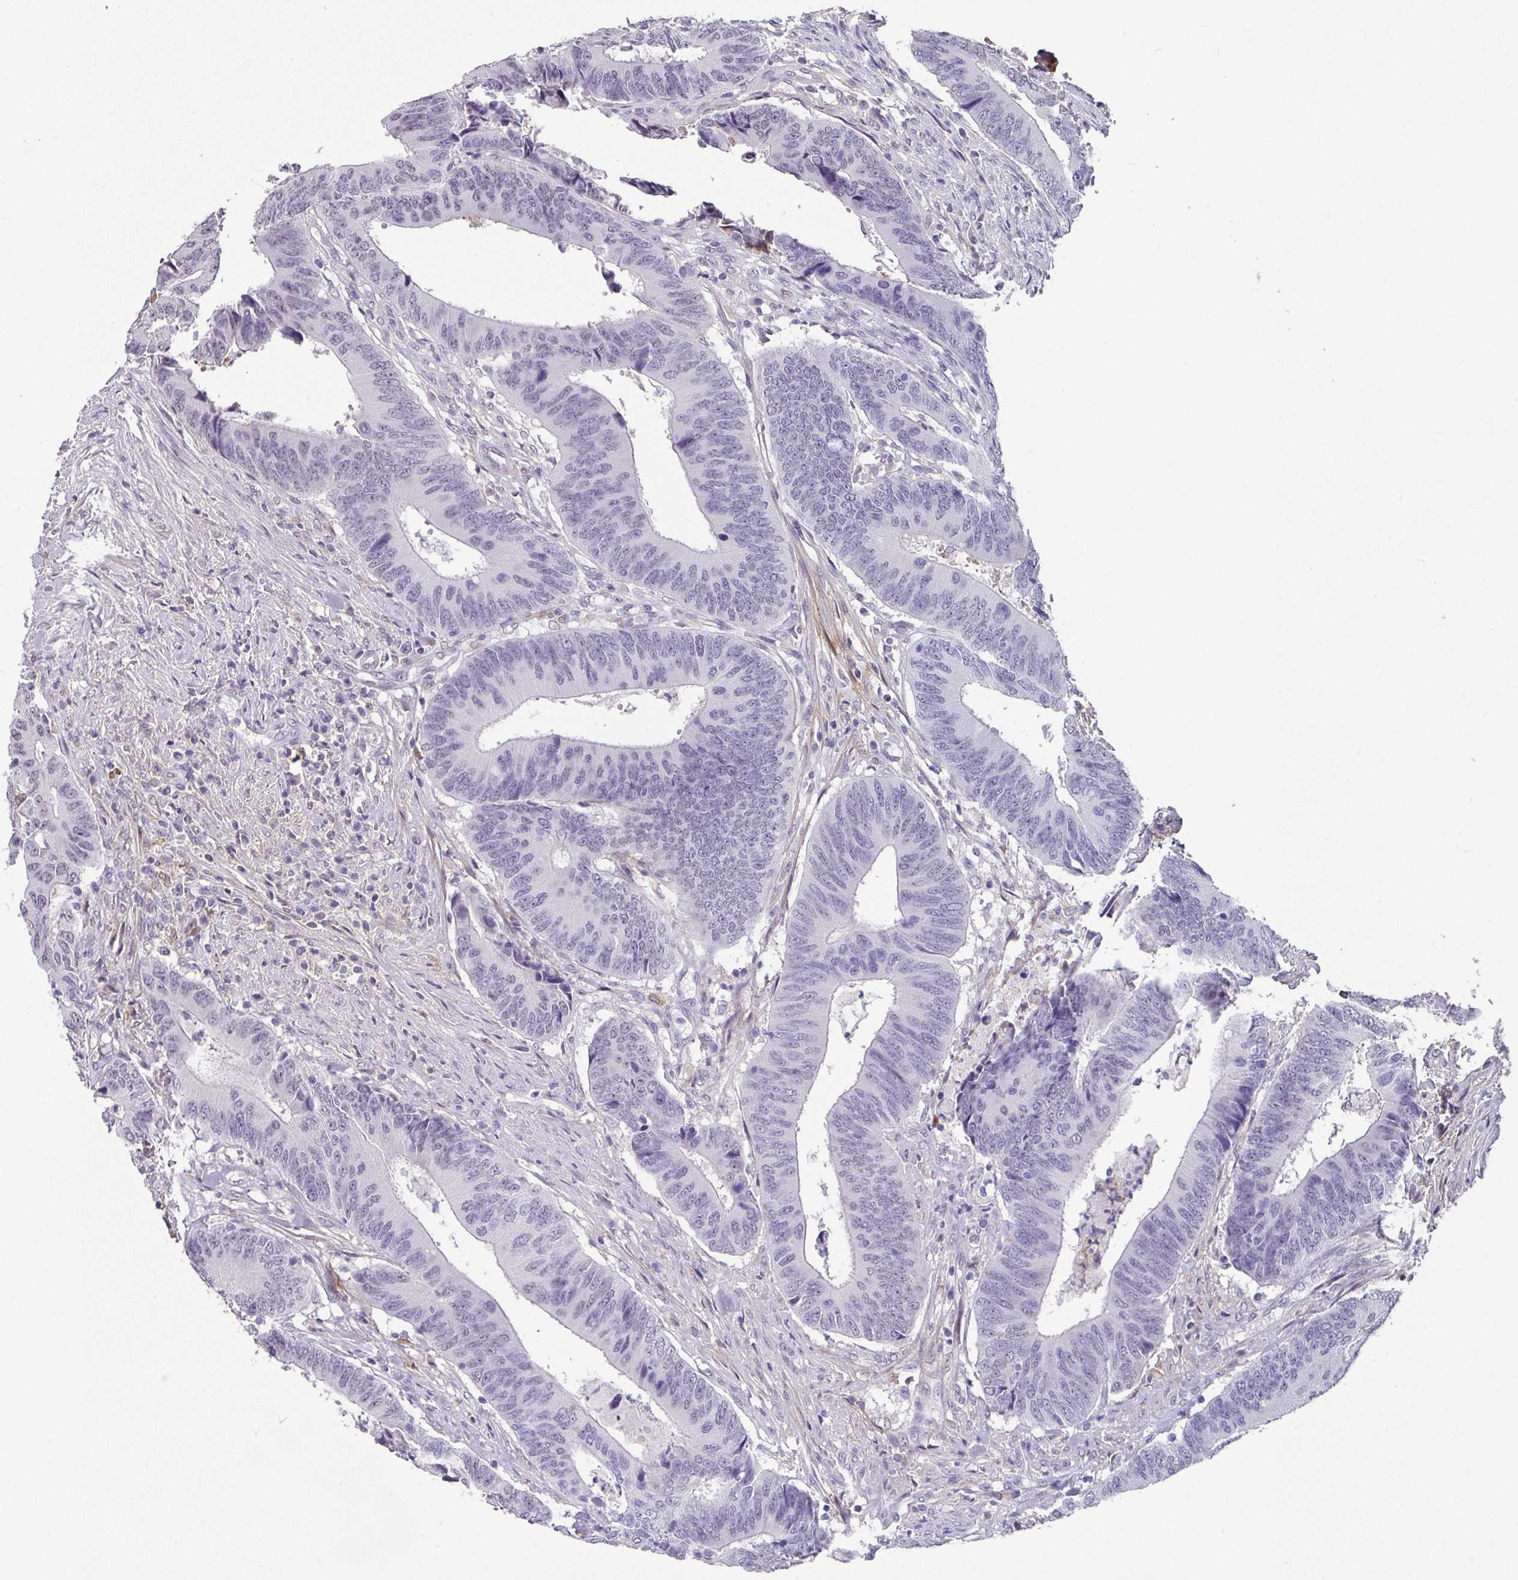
{"staining": {"intensity": "negative", "quantity": "none", "location": "none"}, "tissue": "colorectal cancer", "cell_type": "Tumor cells", "image_type": "cancer", "snomed": [{"axis": "morphology", "description": "Adenocarcinoma, NOS"}, {"axis": "topography", "description": "Colon"}], "caption": "Colorectal cancer was stained to show a protein in brown. There is no significant expression in tumor cells.", "gene": "C1QB", "patient": {"sex": "male", "age": 87}}